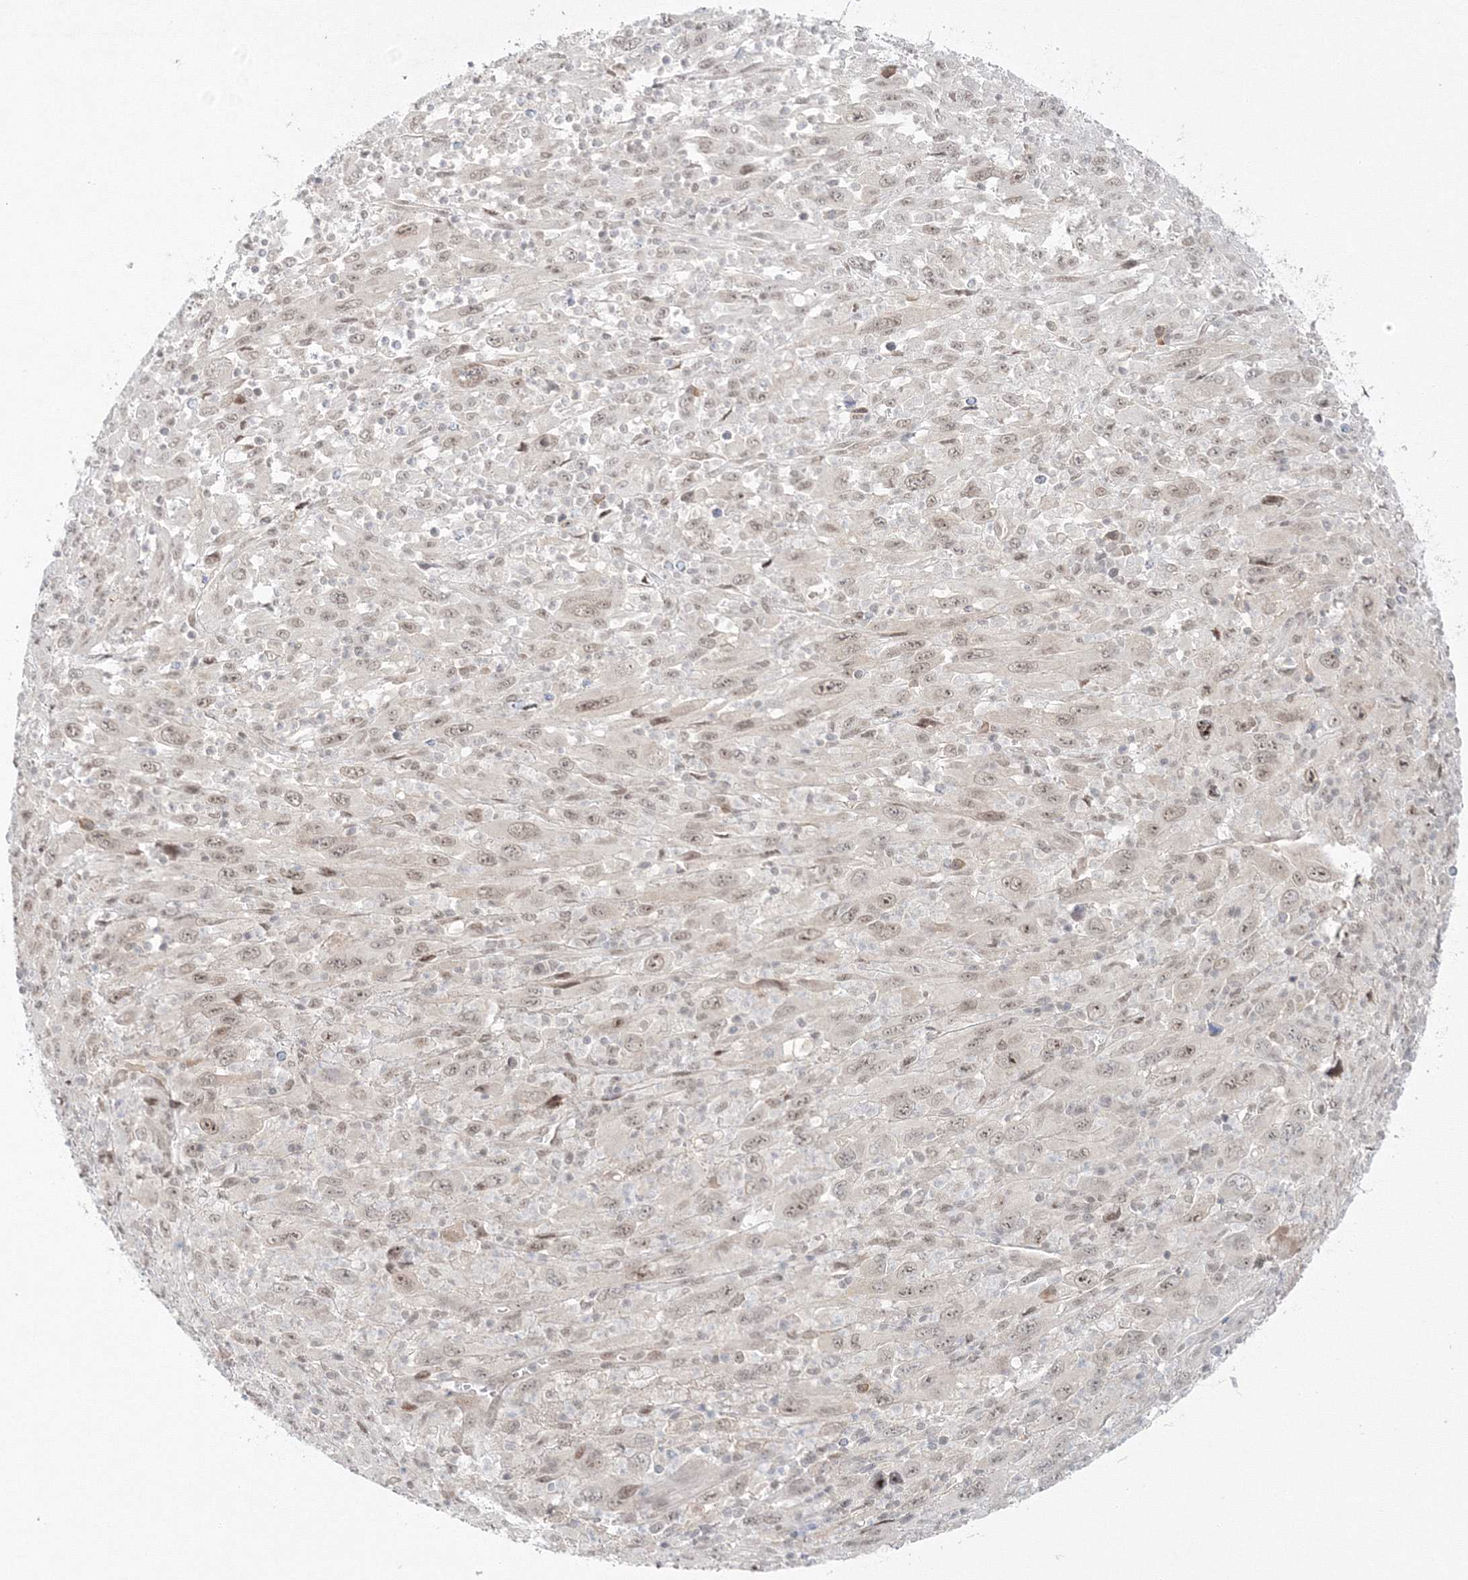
{"staining": {"intensity": "weak", "quantity": "25%-75%", "location": "nuclear"}, "tissue": "melanoma", "cell_type": "Tumor cells", "image_type": "cancer", "snomed": [{"axis": "morphology", "description": "Malignant melanoma, Metastatic site"}, {"axis": "topography", "description": "Skin"}], "caption": "Human melanoma stained for a protein (brown) exhibits weak nuclear positive positivity in about 25%-75% of tumor cells.", "gene": "NOA1", "patient": {"sex": "female", "age": 56}}